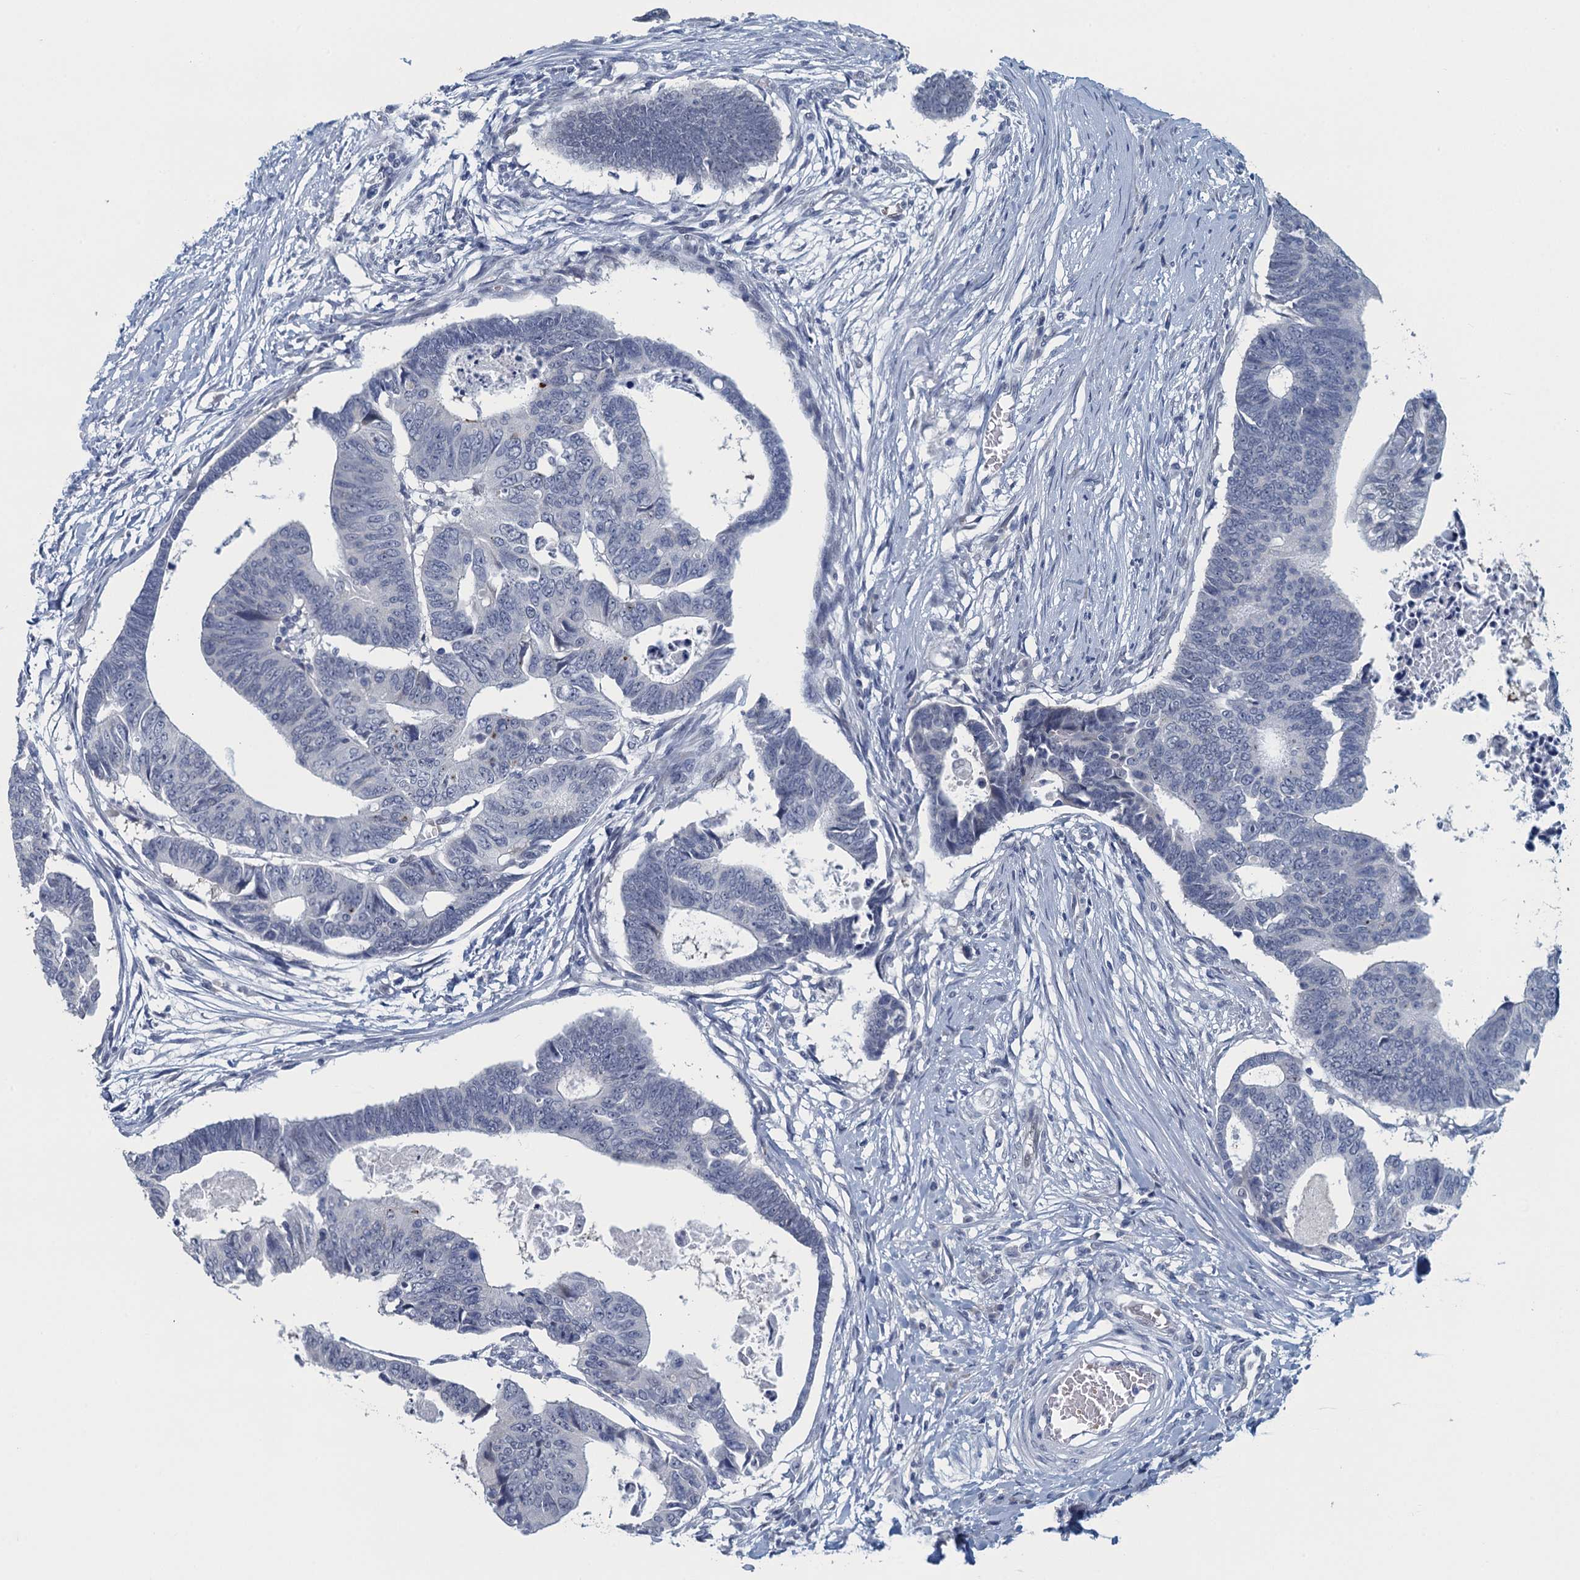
{"staining": {"intensity": "negative", "quantity": "none", "location": "none"}, "tissue": "colorectal cancer", "cell_type": "Tumor cells", "image_type": "cancer", "snomed": [{"axis": "morphology", "description": "Adenocarcinoma, NOS"}, {"axis": "topography", "description": "Rectum"}], "caption": "A photomicrograph of human colorectal cancer (adenocarcinoma) is negative for staining in tumor cells.", "gene": "TTLL9", "patient": {"sex": "female", "age": 65}}